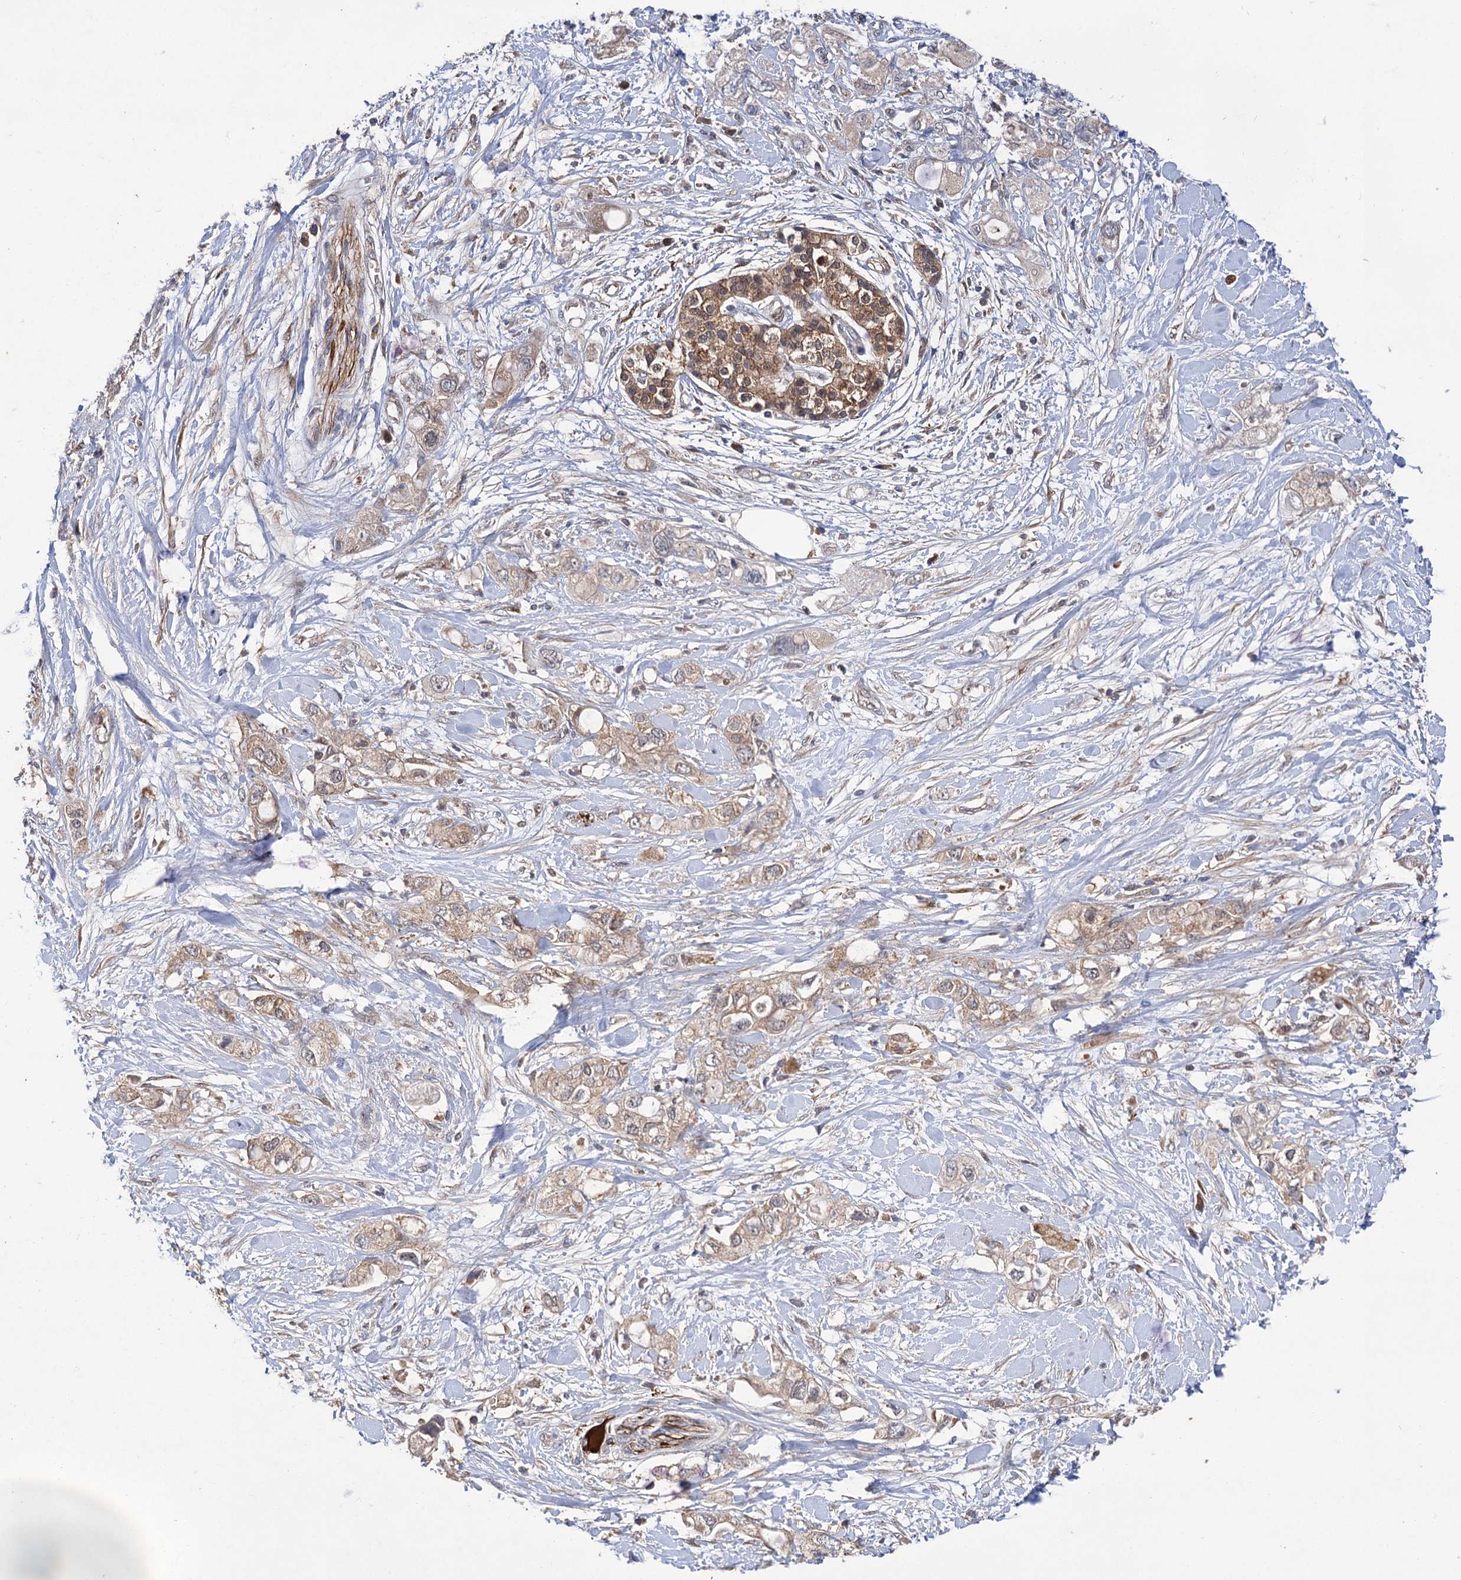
{"staining": {"intensity": "weak", "quantity": ">75%", "location": "cytoplasmic/membranous"}, "tissue": "pancreatic cancer", "cell_type": "Tumor cells", "image_type": "cancer", "snomed": [{"axis": "morphology", "description": "Adenocarcinoma, NOS"}, {"axis": "topography", "description": "Pancreas"}], "caption": "High-magnification brightfield microscopy of pancreatic cancer stained with DAB (brown) and counterstained with hematoxylin (blue). tumor cells exhibit weak cytoplasmic/membranous staining is identified in about>75% of cells.", "gene": "FBXW8", "patient": {"sex": "female", "age": 56}}